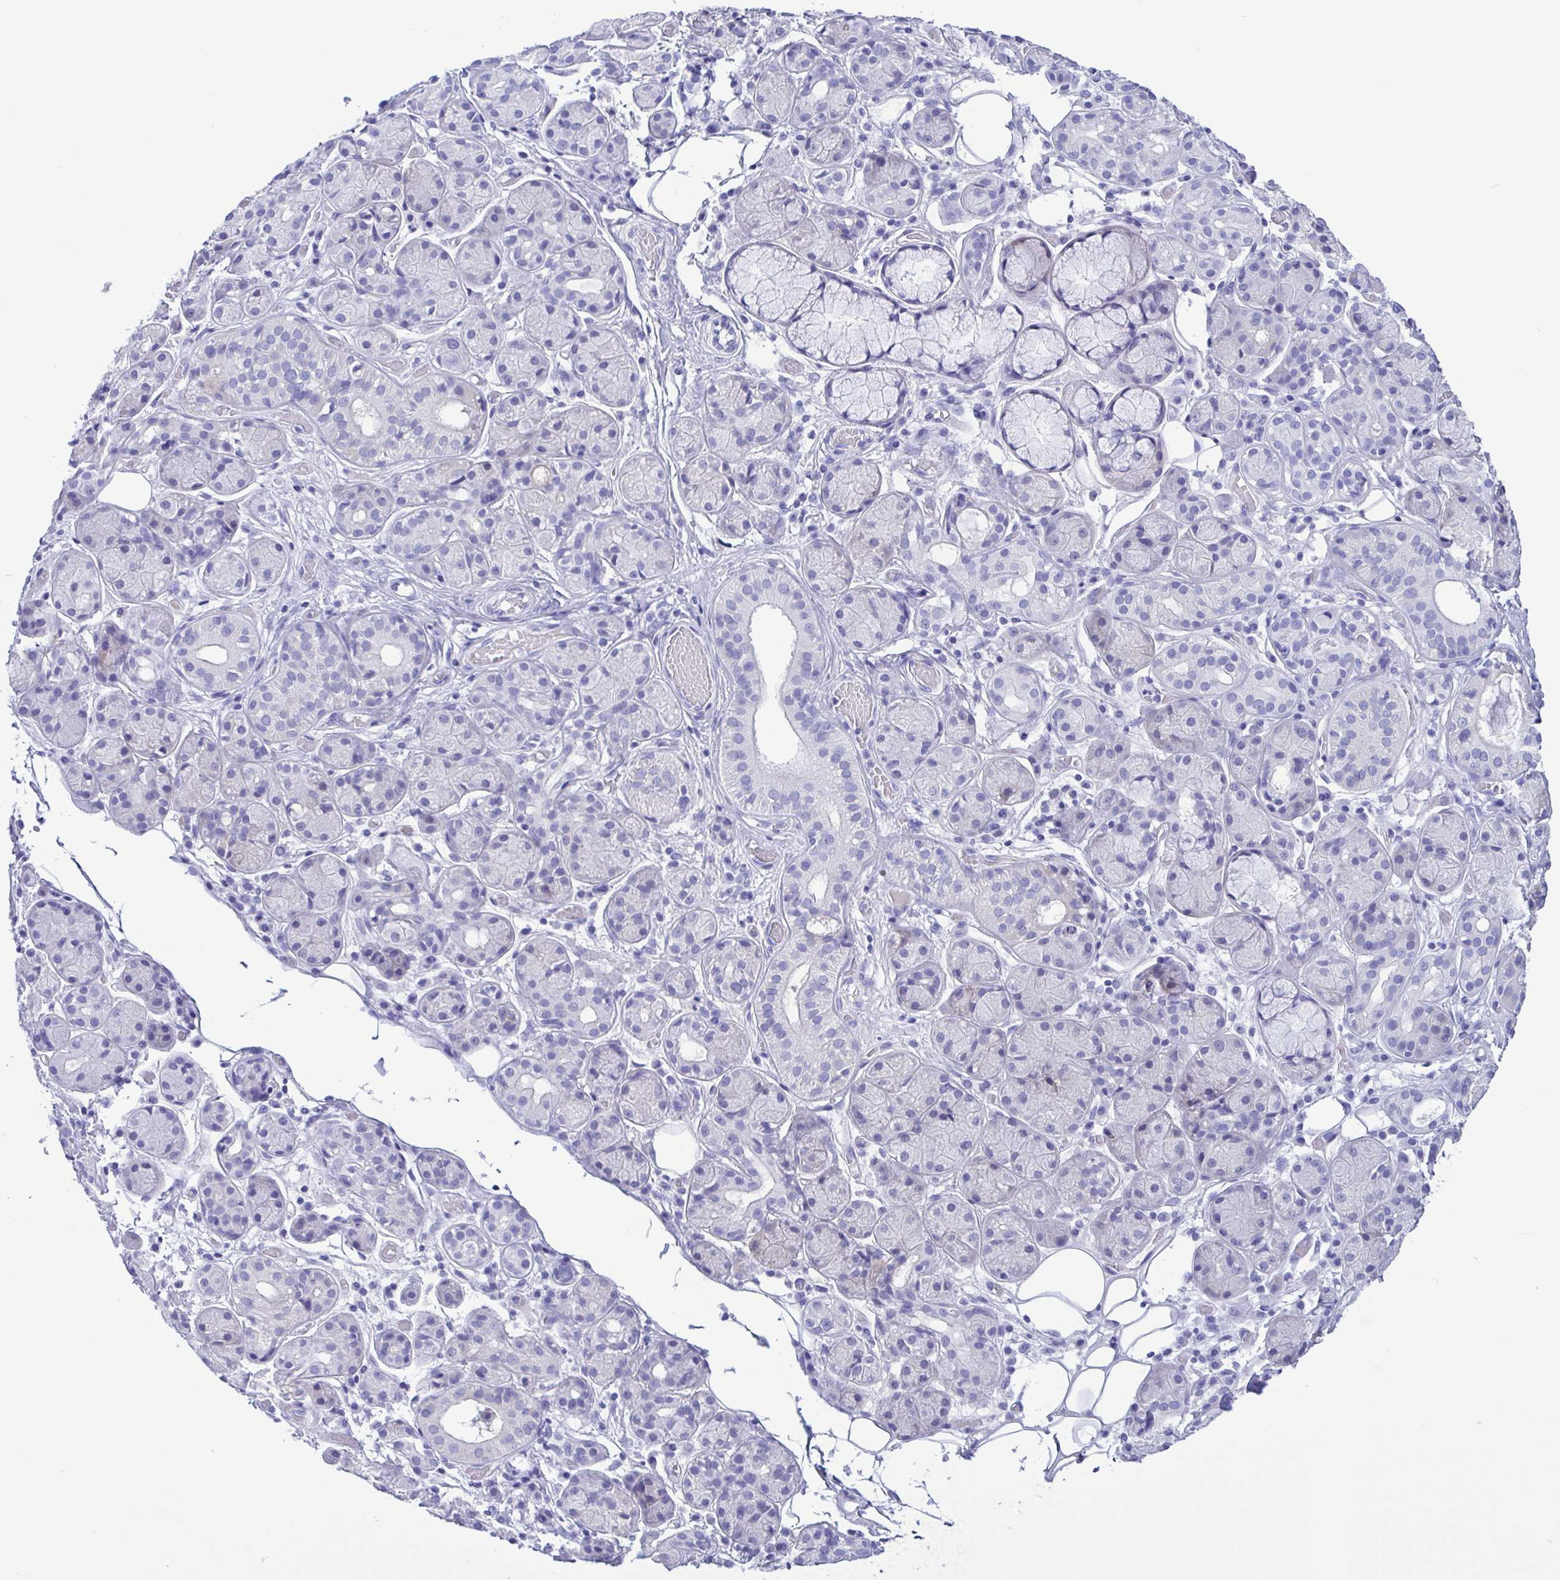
{"staining": {"intensity": "negative", "quantity": "none", "location": "none"}, "tissue": "salivary gland", "cell_type": "Glandular cells", "image_type": "normal", "snomed": [{"axis": "morphology", "description": "Normal tissue, NOS"}, {"axis": "topography", "description": "Salivary gland"}, {"axis": "topography", "description": "Peripheral nerve tissue"}], "caption": "This is a histopathology image of immunohistochemistry staining of normal salivary gland, which shows no positivity in glandular cells.", "gene": "TSPY10", "patient": {"sex": "male", "age": 71}}